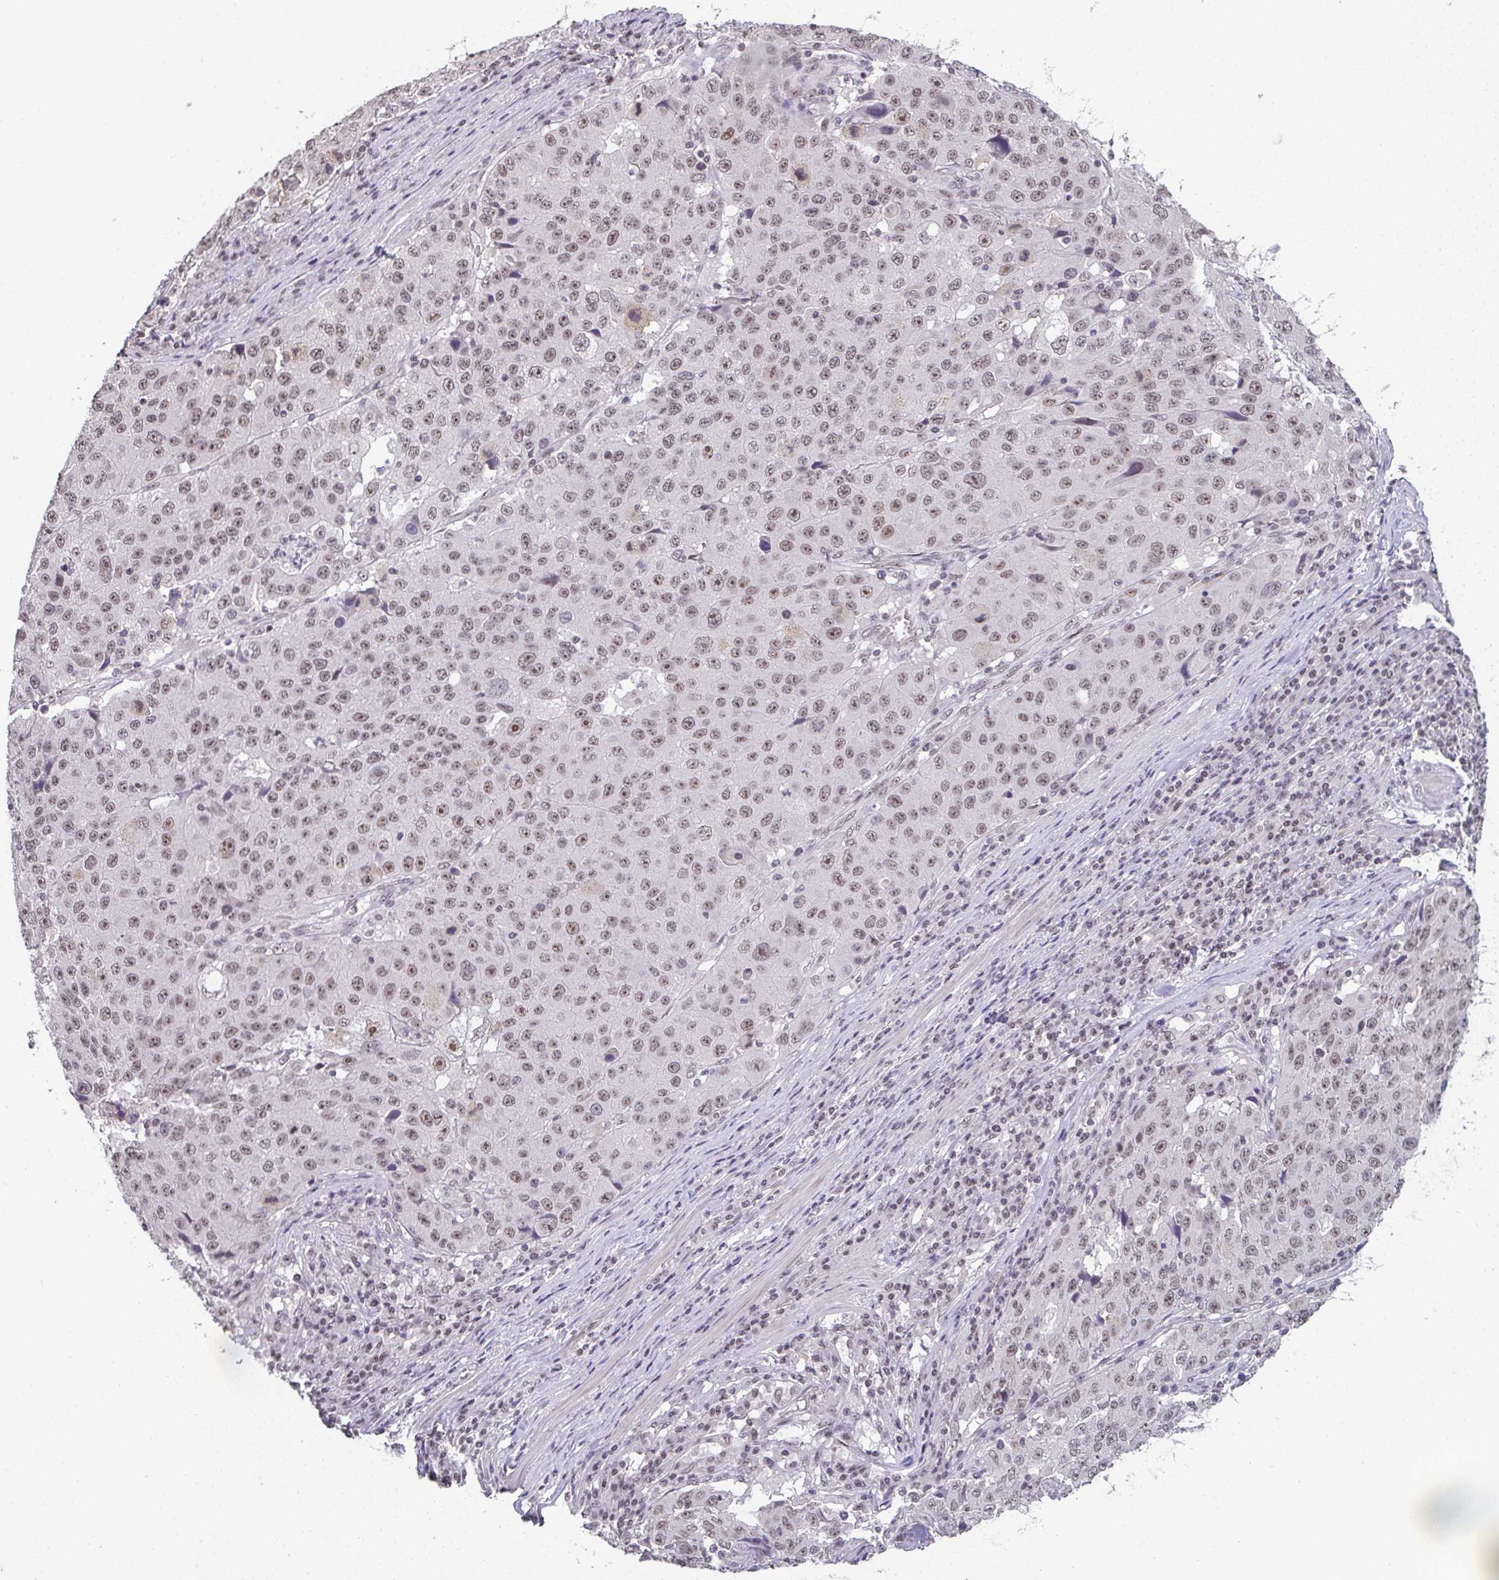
{"staining": {"intensity": "weak", "quantity": ">75%", "location": "nuclear"}, "tissue": "stomach cancer", "cell_type": "Tumor cells", "image_type": "cancer", "snomed": [{"axis": "morphology", "description": "Adenocarcinoma, NOS"}, {"axis": "topography", "description": "Stomach"}], "caption": "Stomach cancer was stained to show a protein in brown. There is low levels of weak nuclear expression in approximately >75% of tumor cells.", "gene": "DKC1", "patient": {"sex": "male", "age": 71}}